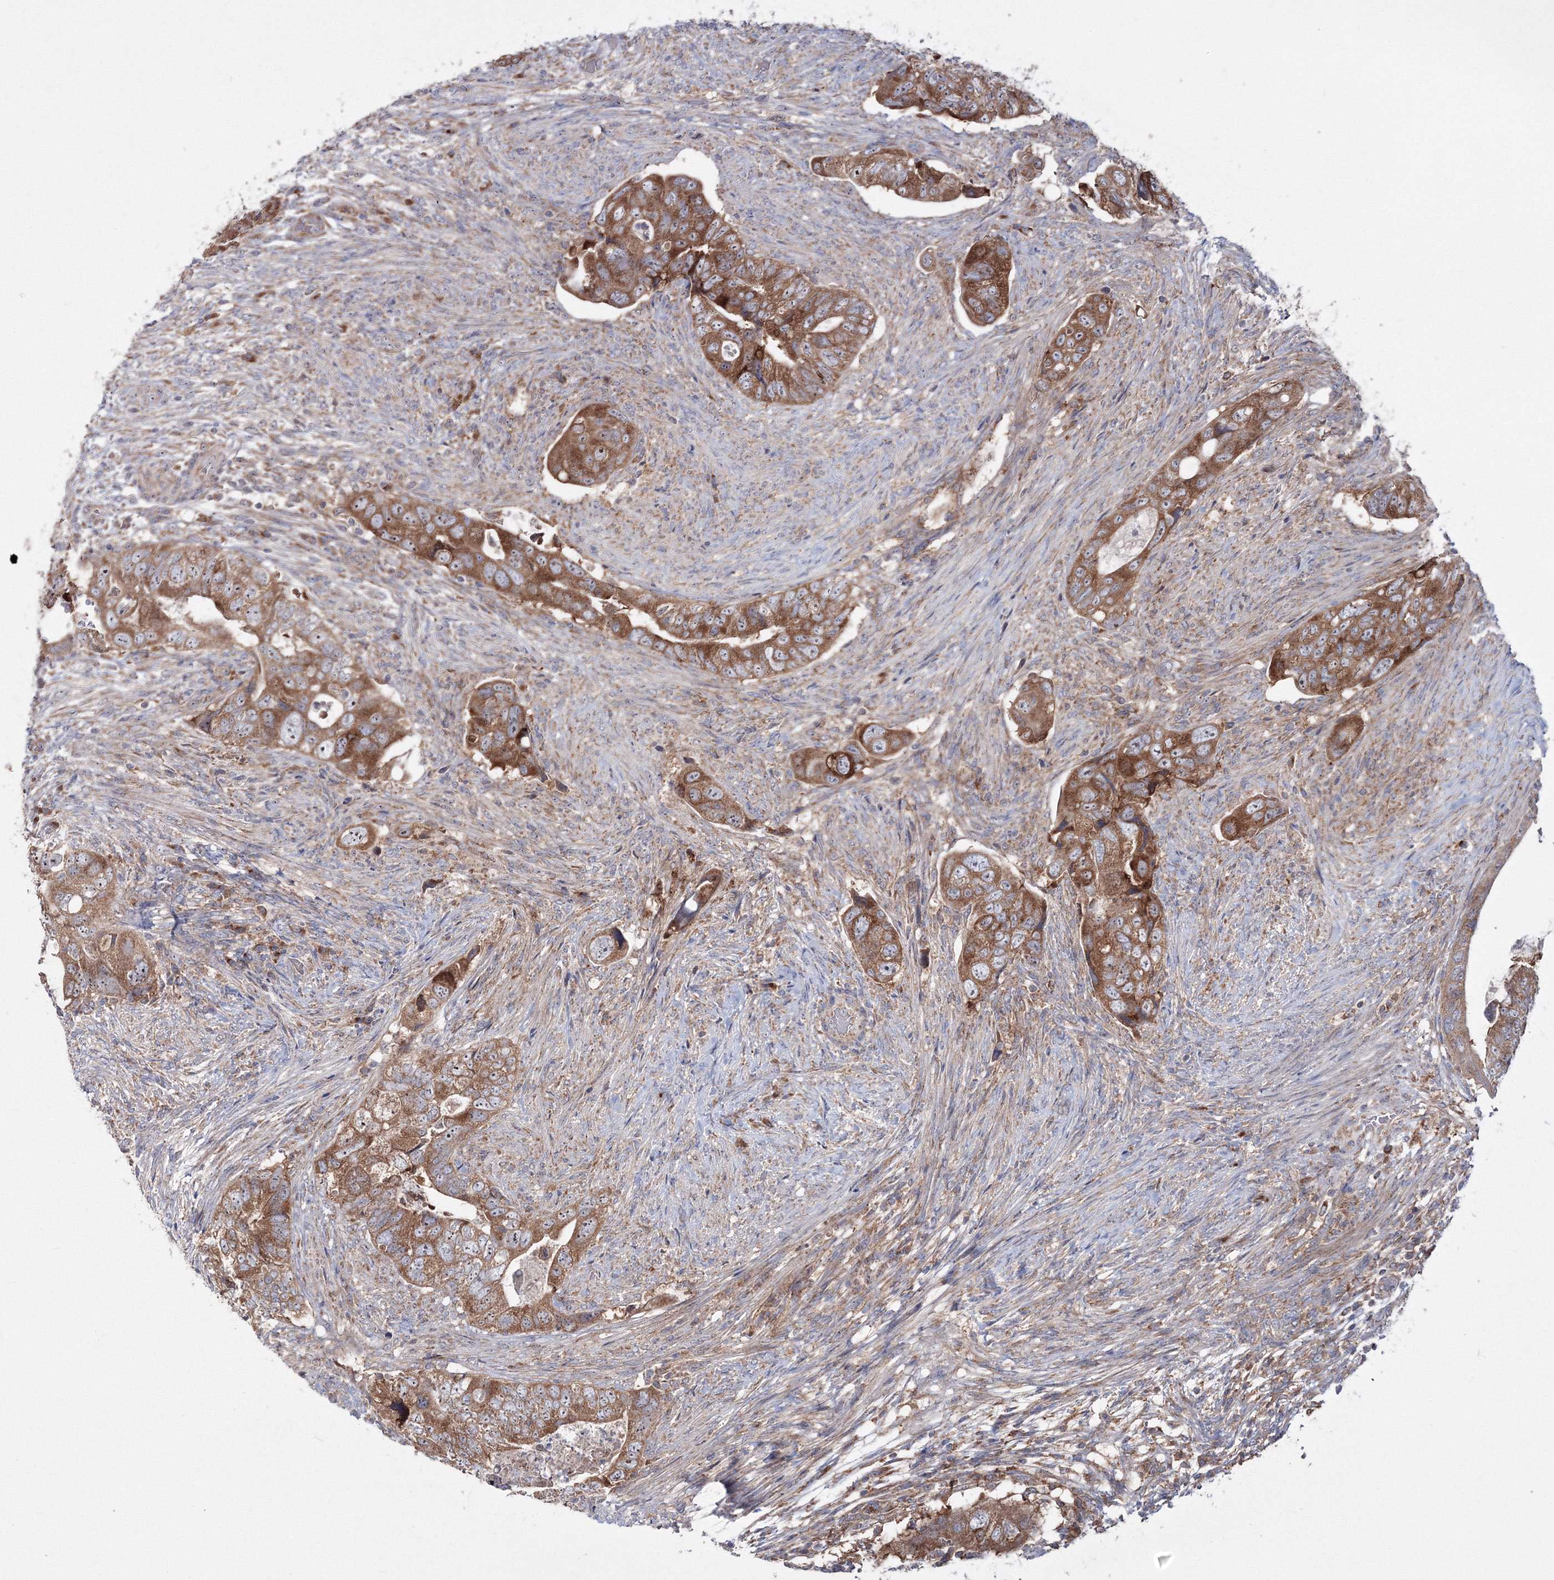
{"staining": {"intensity": "strong", "quantity": ">75%", "location": "cytoplasmic/membranous"}, "tissue": "colorectal cancer", "cell_type": "Tumor cells", "image_type": "cancer", "snomed": [{"axis": "morphology", "description": "Adenocarcinoma, NOS"}, {"axis": "topography", "description": "Rectum"}], "caption": "This is an image of immunohistochemistry (IHC) staining of colorectal cancer, which shows strong positivity in the cytoplasmic/membranous of tumor cells.", "gene": "PEX13", "patient": {"sex": "male", "age": 63}}